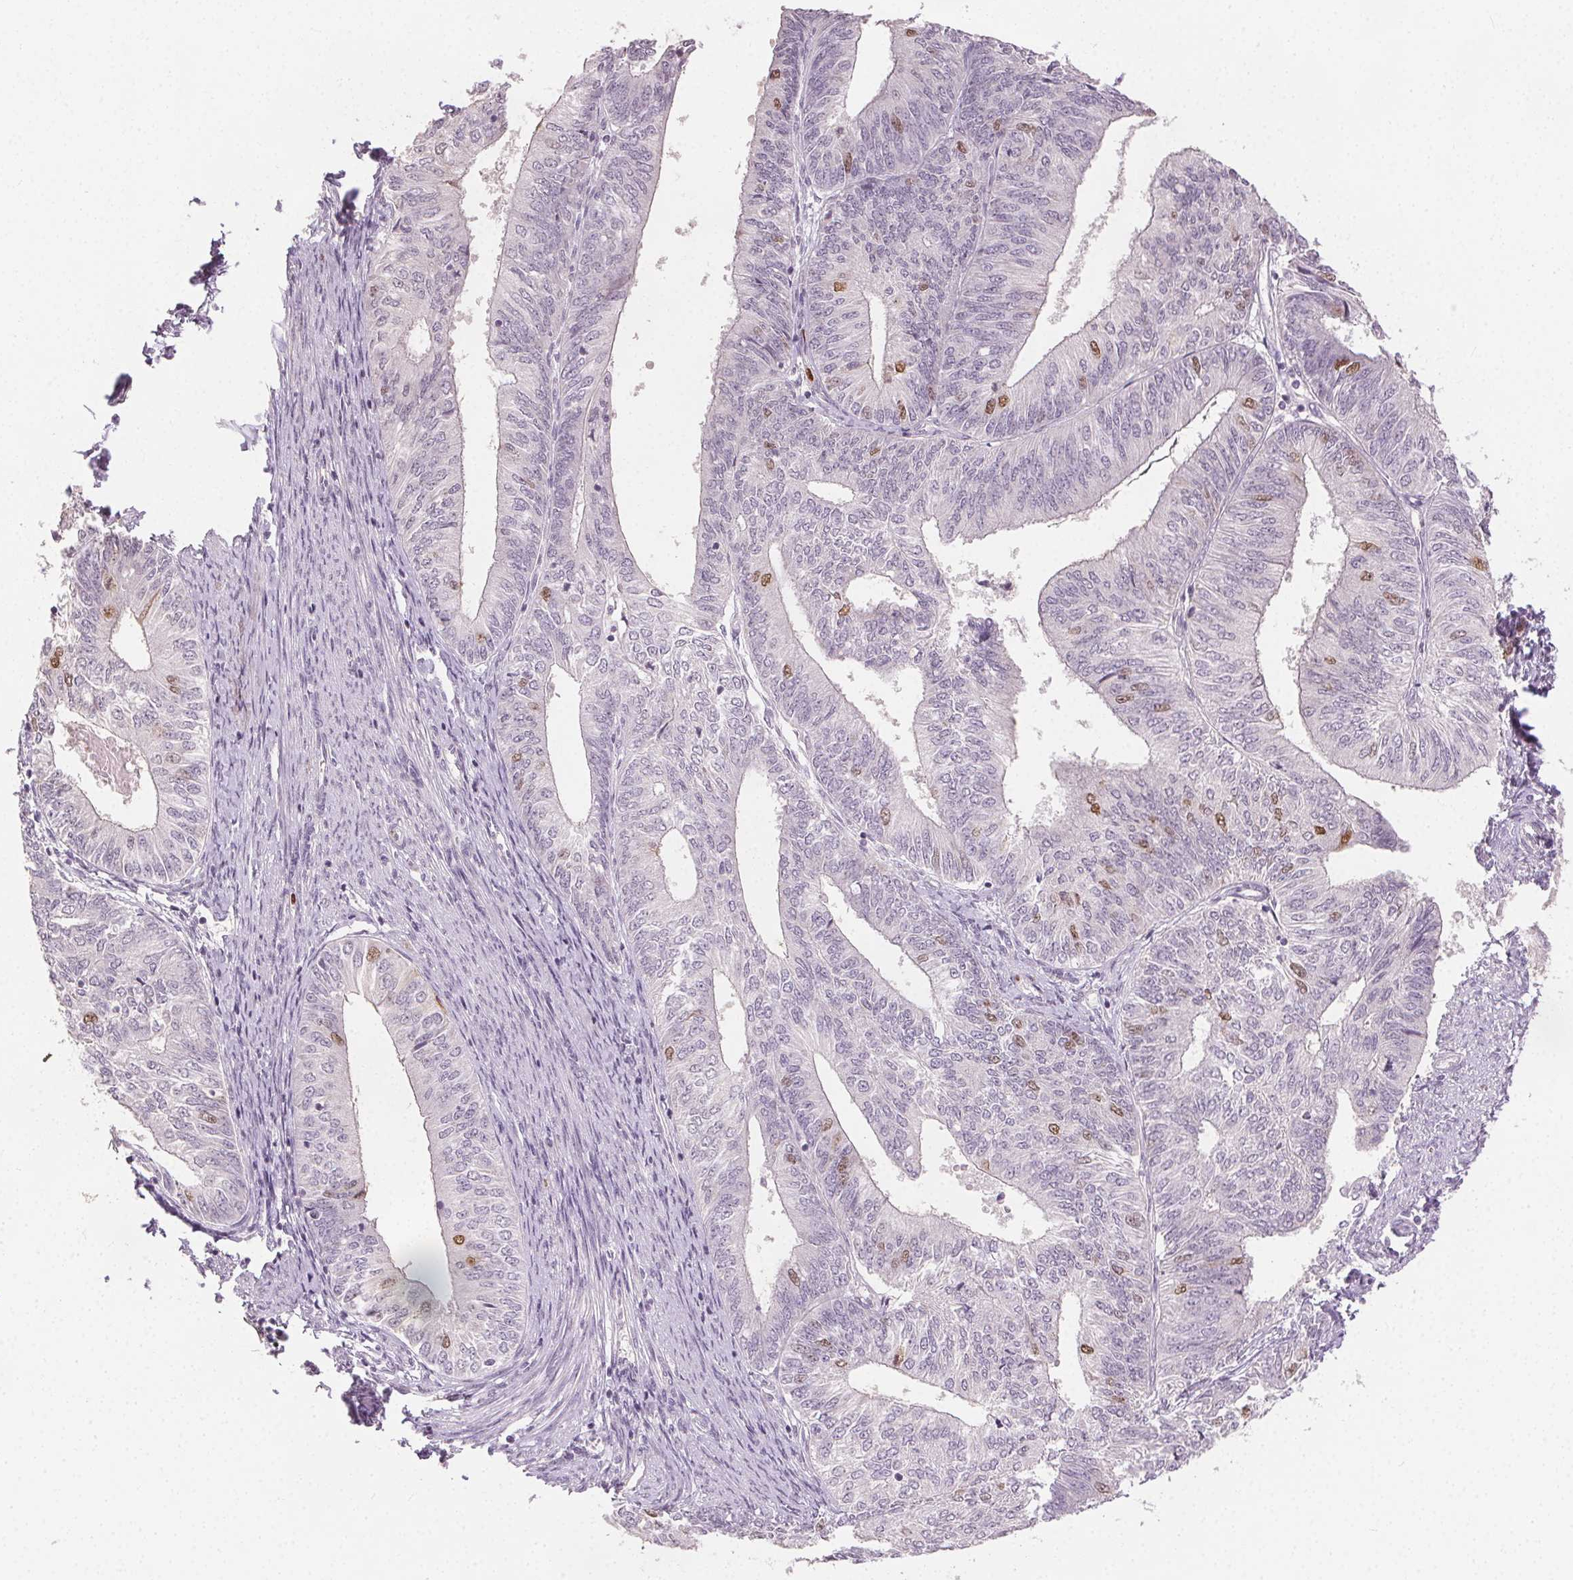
{"staining": {"intensity": "moderate", "quantity": "<25%", "location": "nuclear"}, "tissue": "endometrial cancer", "cell_type": "Tumor cells", "image_type": "cancer", "snomed": [{"axis": "morphology", "description": "Adenocarcinoma, NOS"}, {"axis": "topography", "description": "Endometrium"}], "caption": "This image exhibits immunohistochemistry staining of endometrial cancer (adenocarcinoma), with low moderate nuclear staining in about <25% of tumor cells.", "gene": "ANLN", "patient": {"sex": "female", "age": 58}}